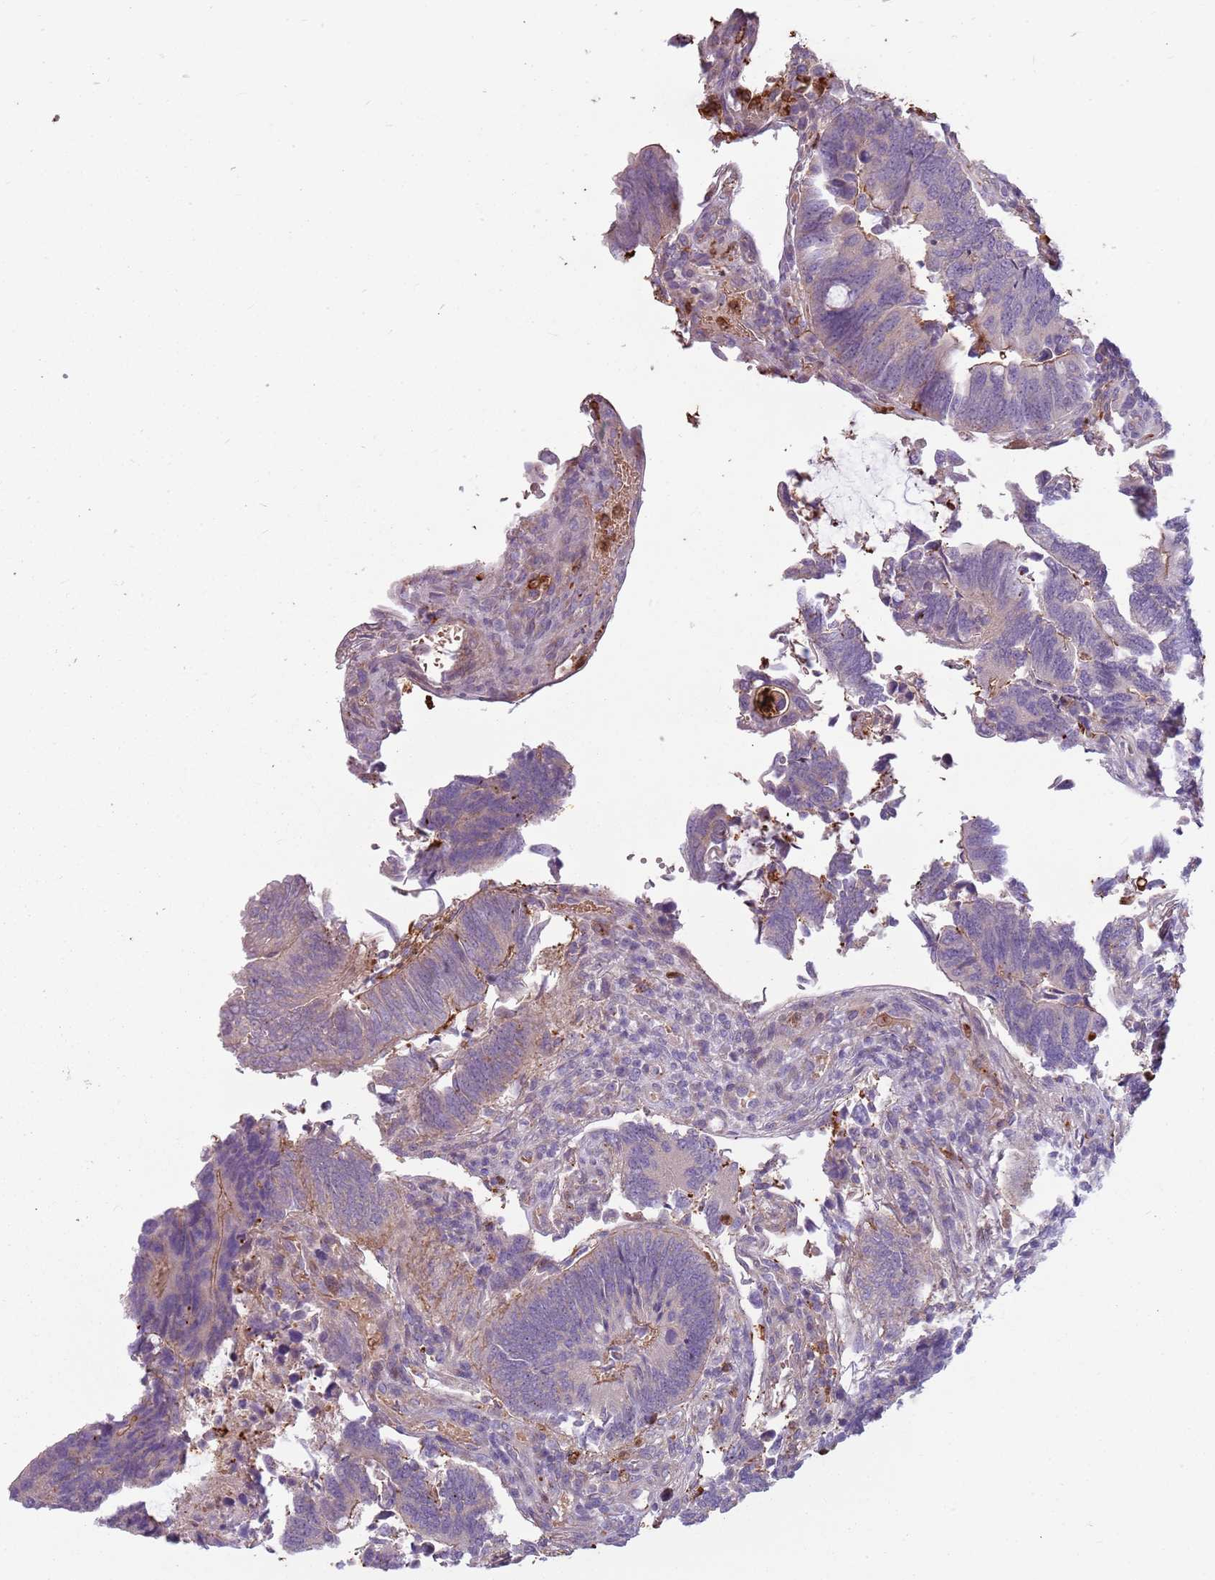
{"staining": {"intensity": "weak", "quantity": "<25%", "location": "cytoplasmic/membranous"}, "tissue": "colorectal cancer", "cell_type": "Tumor cells", "image_type": "cancer", "snomed": [{"axis": "morphology", "description": "Adenocarcinoma, NOS"}, {"axis": "topography", "description": "Colon"}], "caption": "Colorectal cancer was stained to show a protein in brown. There is no significant expression in tumor cells.", "gene": "SPAG4", "patient": {"sex": "male", "age": 87}}